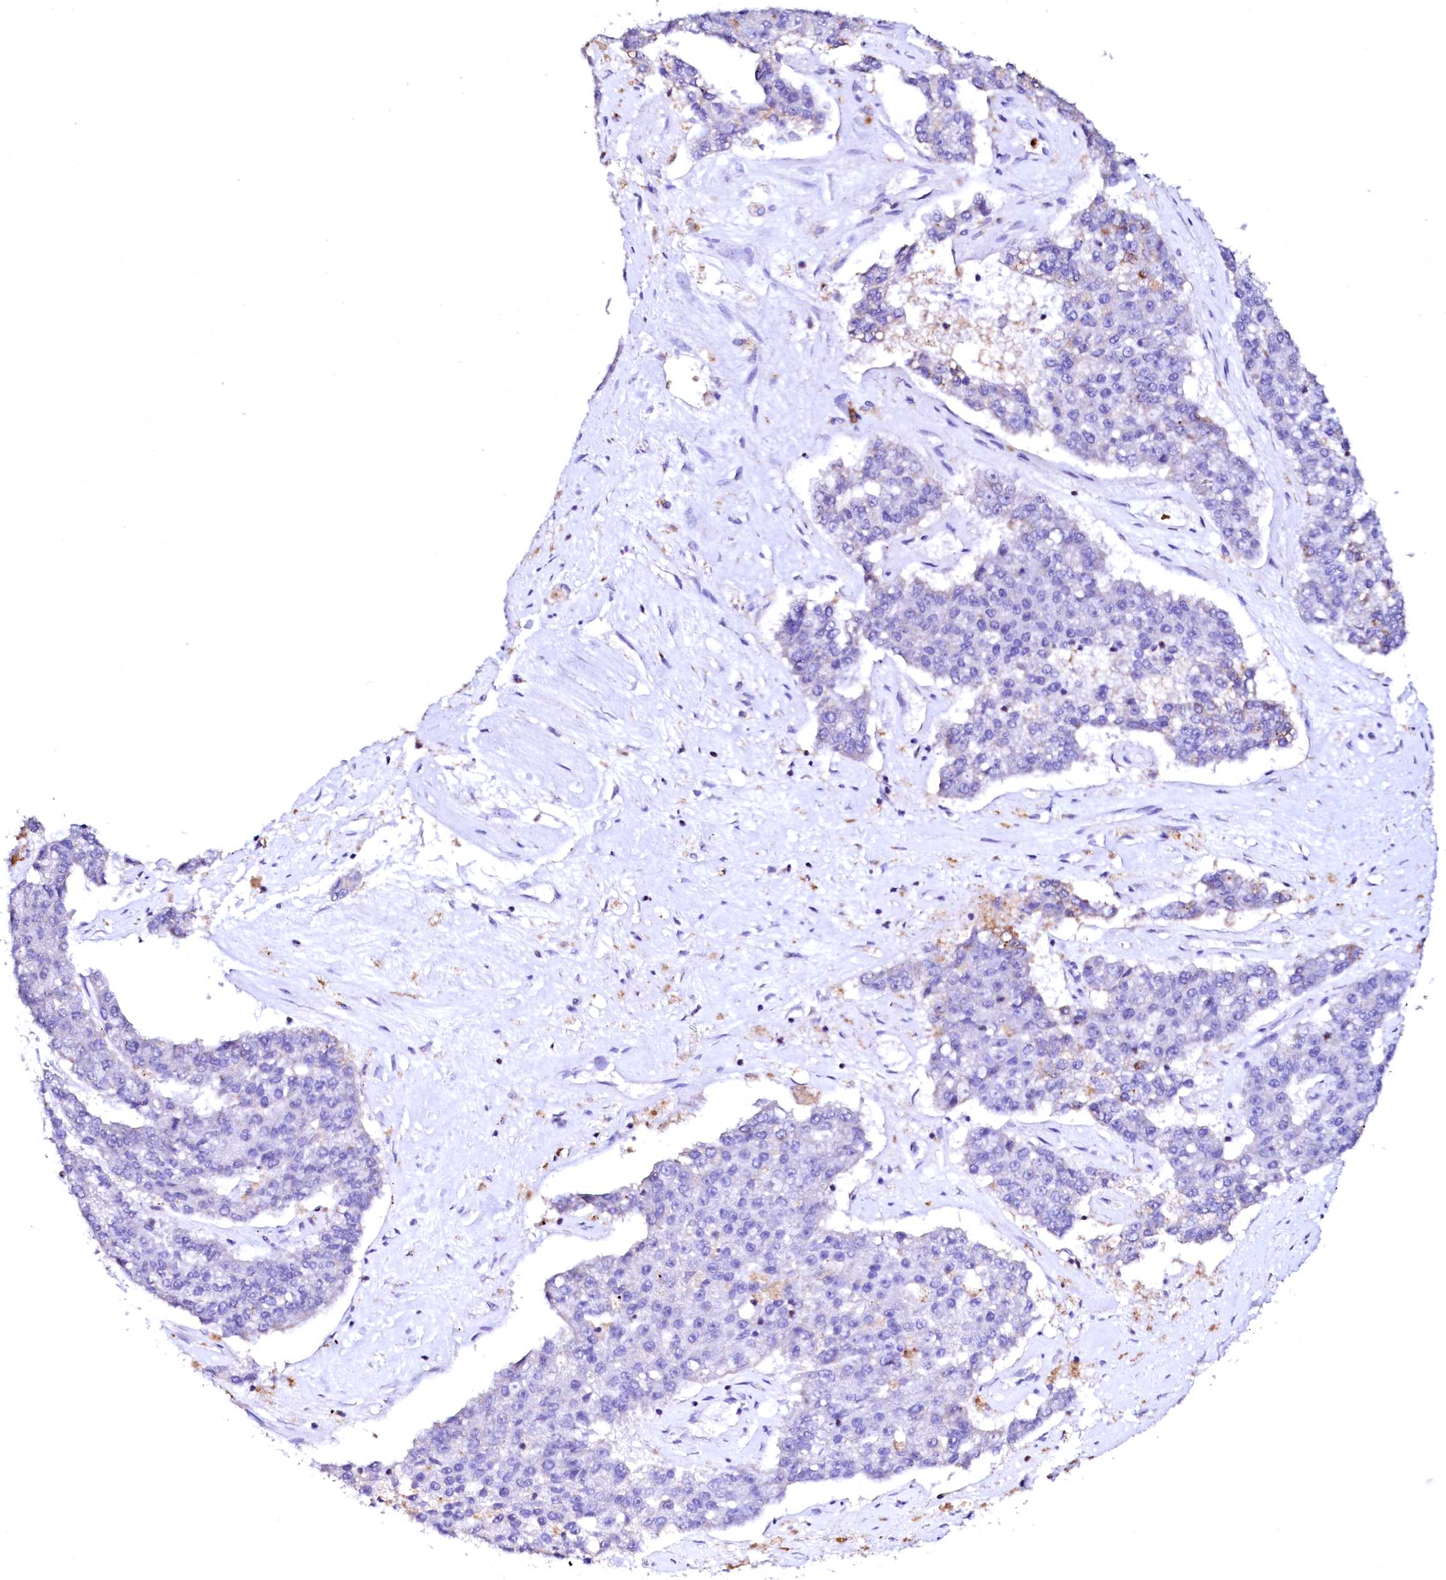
{"staining": {"intensity": "negative", "quantity": "none", "location": "none"}, "tissue": "pancreatic cancer", "cell_type": "Tumor cells", "image_type": "cancer", "snomed": [{"axis": "morphology", "description": "Adenocarcinoma, NOS"}, {"axis": "topography", "description": "Pancreas"}], "caption": "The immunohistochemistry image has no significant expression in tumor cells of pancreatic cancer tissue.", "gene": "RAB27A", "patient": {"sex": "male", "age": 50}}